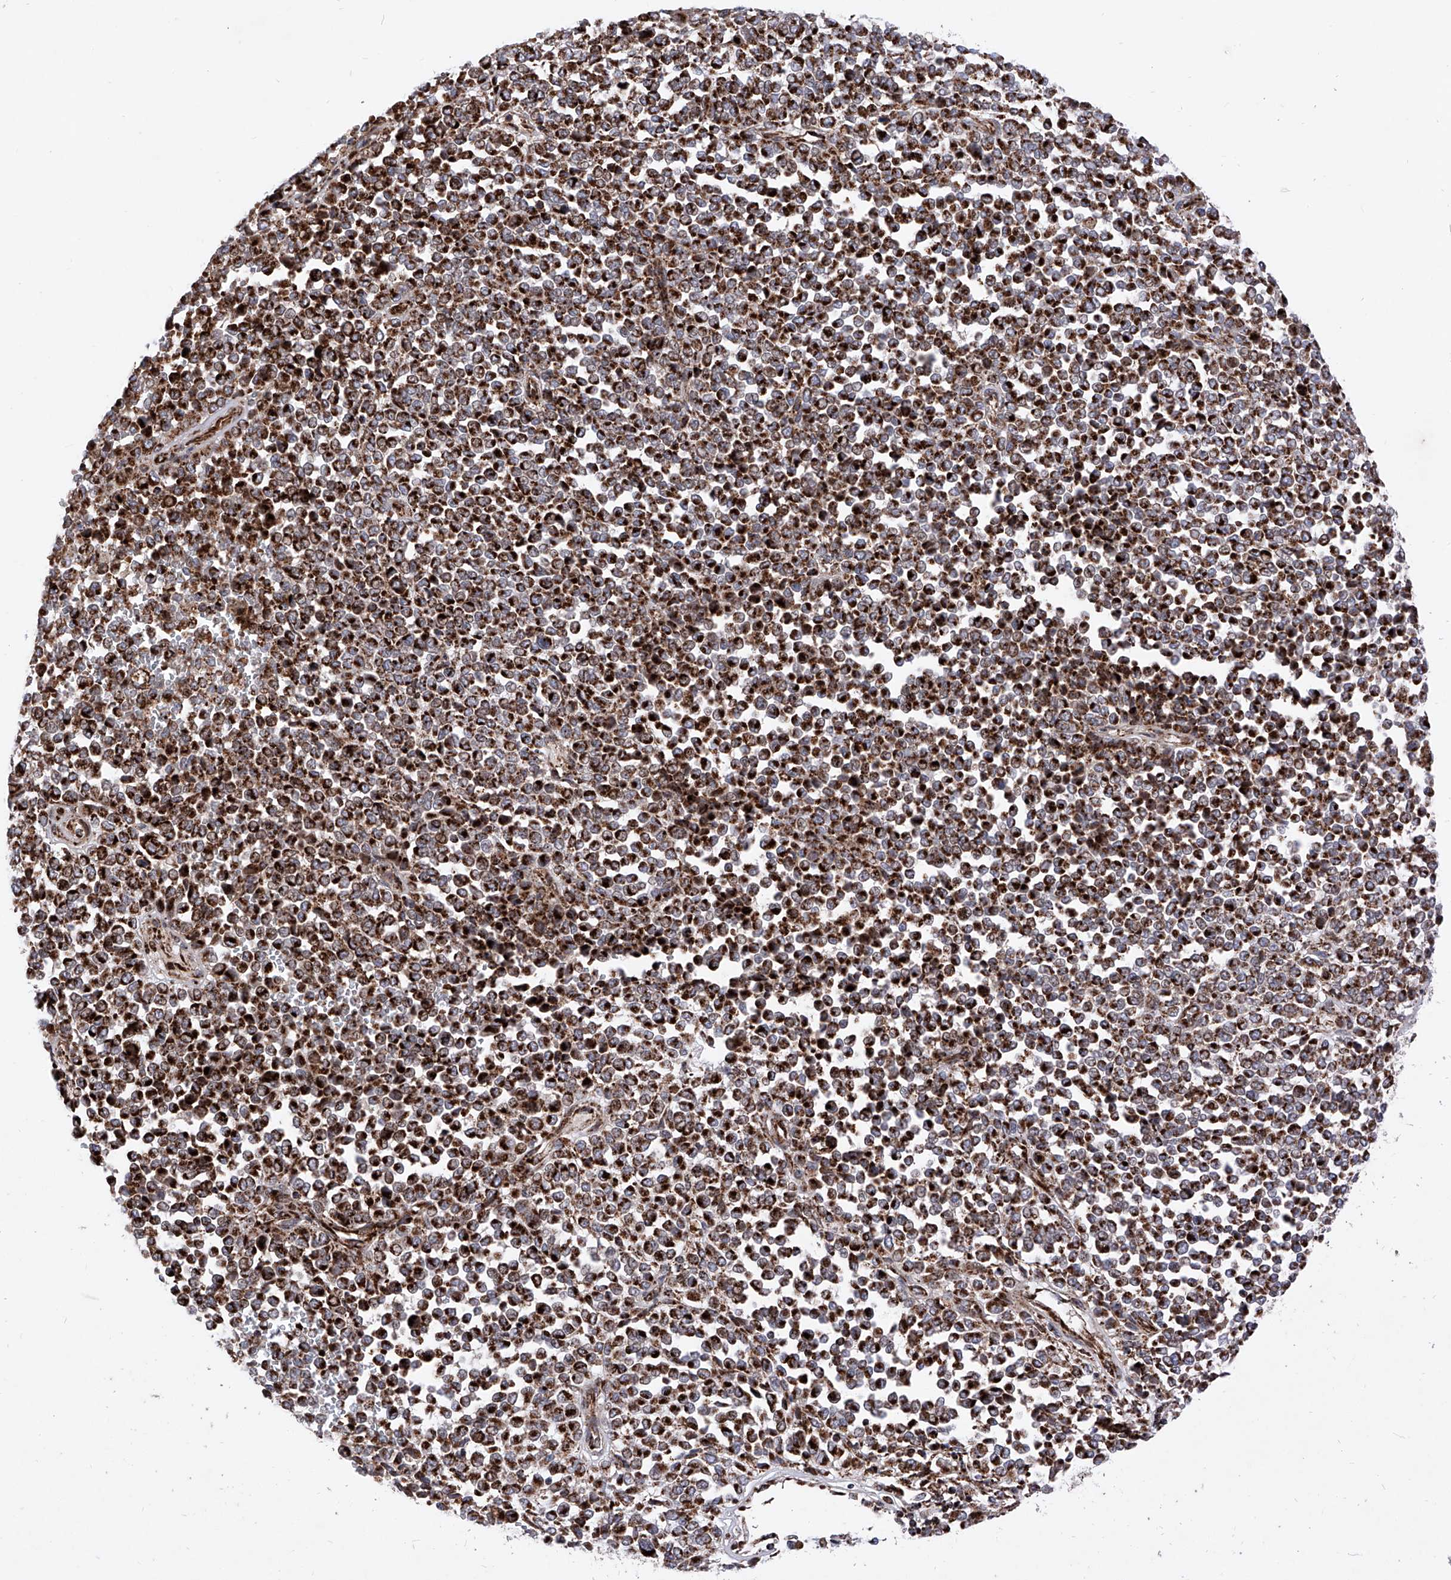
{"staining": {"intensity": "strong", "quantity": ">75%", "location": "cytoplasmic/membranous"}, "tissue": "melanoma", "cell_type": "Tumor cells", "image_type": "cancer", "snomed": [{"axis": "morphology", "description": "Malignant melanoma, Metastatic site"}, {"axis": "topography", "description": "Pancreas"}], "caption": "Protein staining reveals strong cytoplasmic/membranous positivity in about >75% of tumor cells in melanoma. (DAB IHC with brightfield microscopy, high magnification).", "gene": "SEMA6A", "patient": {"sex": "female", "age": 30}}